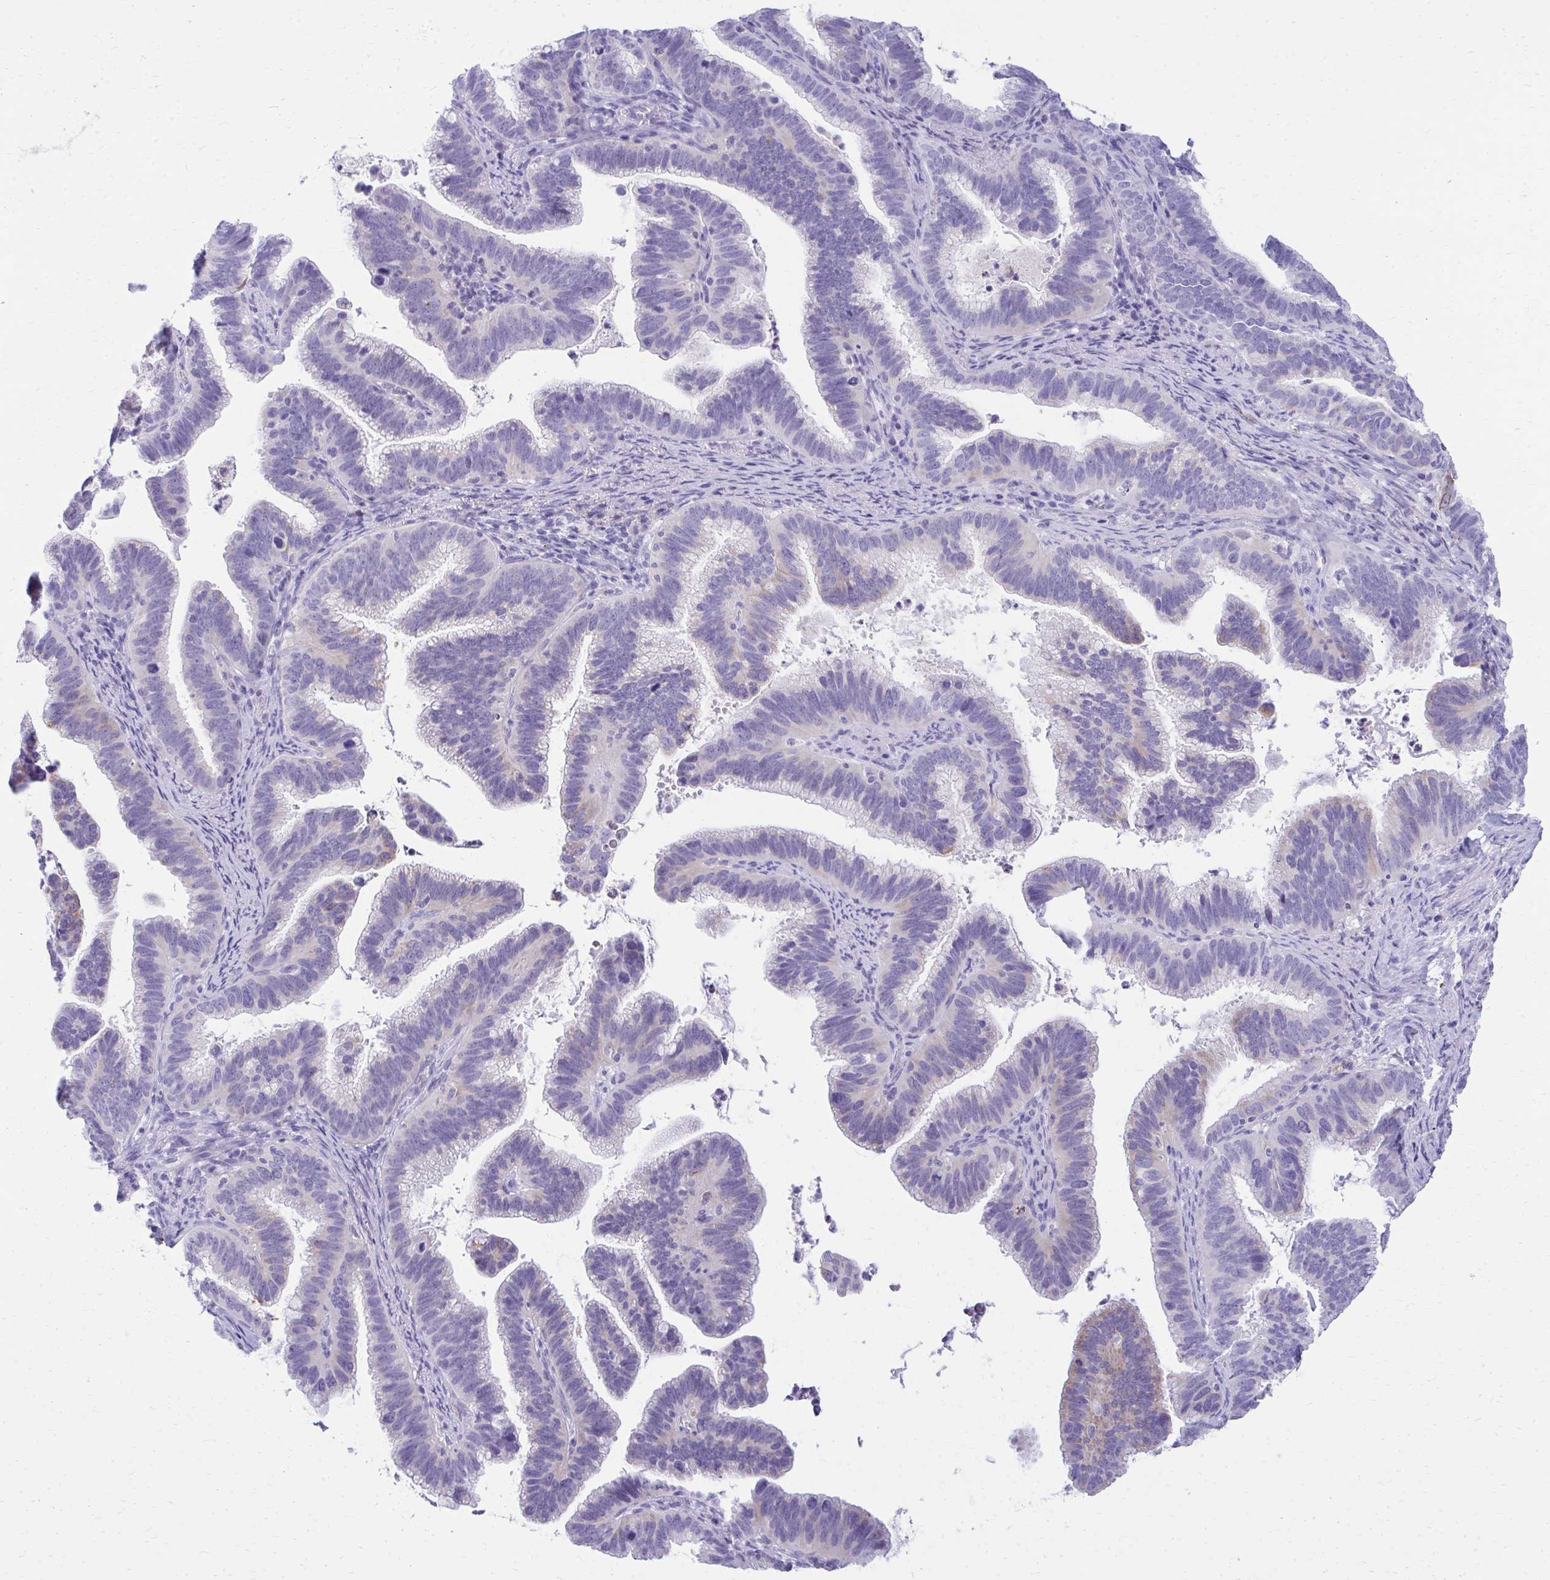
{"staining": {"intensity": "negative", "quantity": "none", "location": "none"}, "tissue": "cervical cancer", "cell_type": "Tumor cells", "image_type": "cancer", "snomed": [{"axis": "morphology", "description": "Adenocarcinoma, NOS"}, {"axis": "topography", "description": "Cervix"}], "caption": "This is an immunohistochemistry (IHC) micrograph of human cervical cancer. There is no positivity in tumor cells.", "gene": "AIG1", "patient": {"sex": "female", "age": 61}}